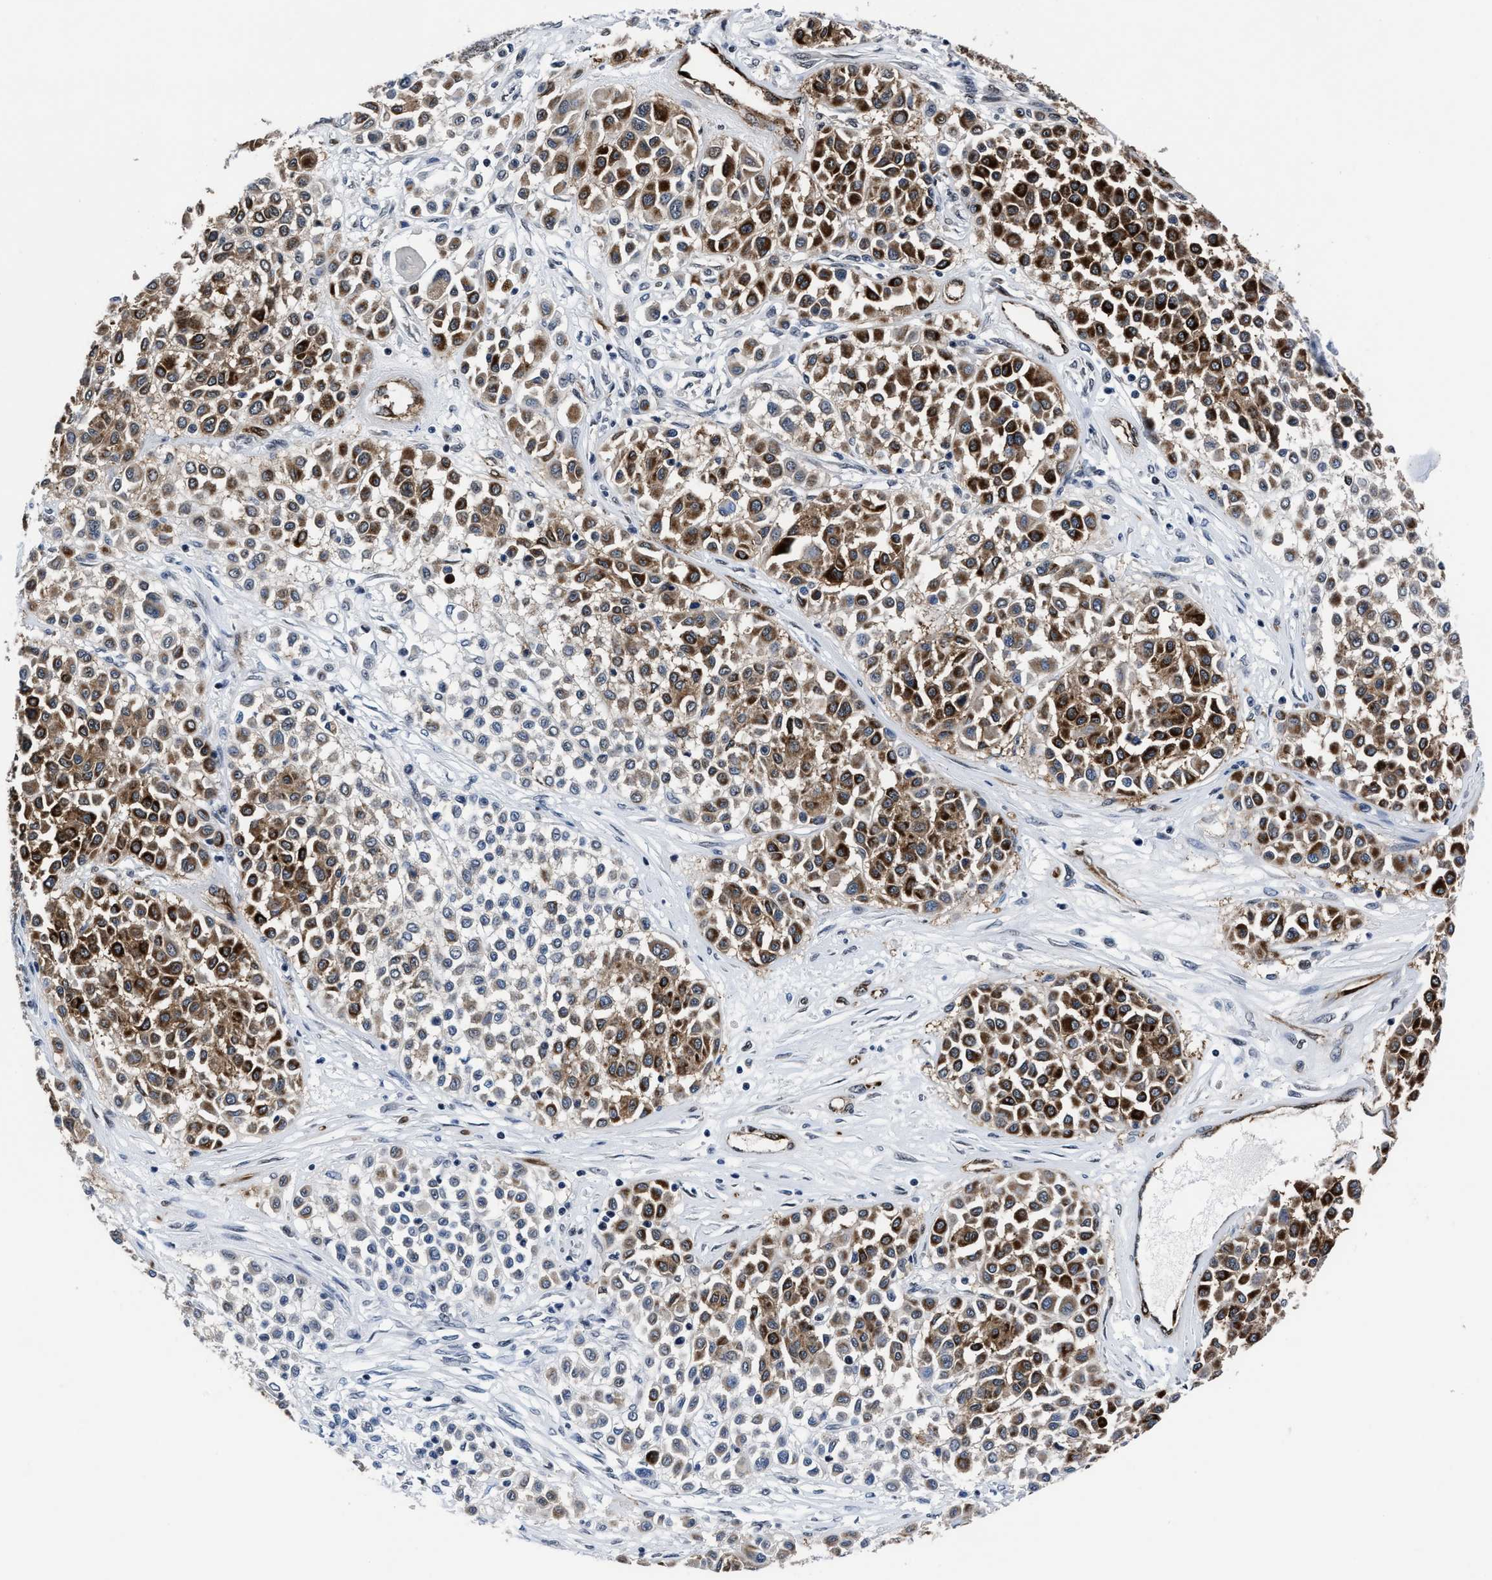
{"staining": {"intensity": "strong", "quantity": ">75%", "location": "cytoplasmic/membranous"}, "tissue": "melanoma", "cell_type": "Tumor cells", "image_type": "cancer", "snomed": [{"axis": "morphology", "description": "Malignant melanoma, Metastatic site"}, {"axis": "topography", "description": "Soft tissue"}], "caption": "A brown stain shows strong cytoplasmic/membranous staining of a protein in melanoma tumor cells. Using DAB (brown) and hematoxylin (blue) stains, captured at high magnification using brightfield microscopy.", "gene": "MARCKSL1", "patient": {"sex": "male", "age": 41}}